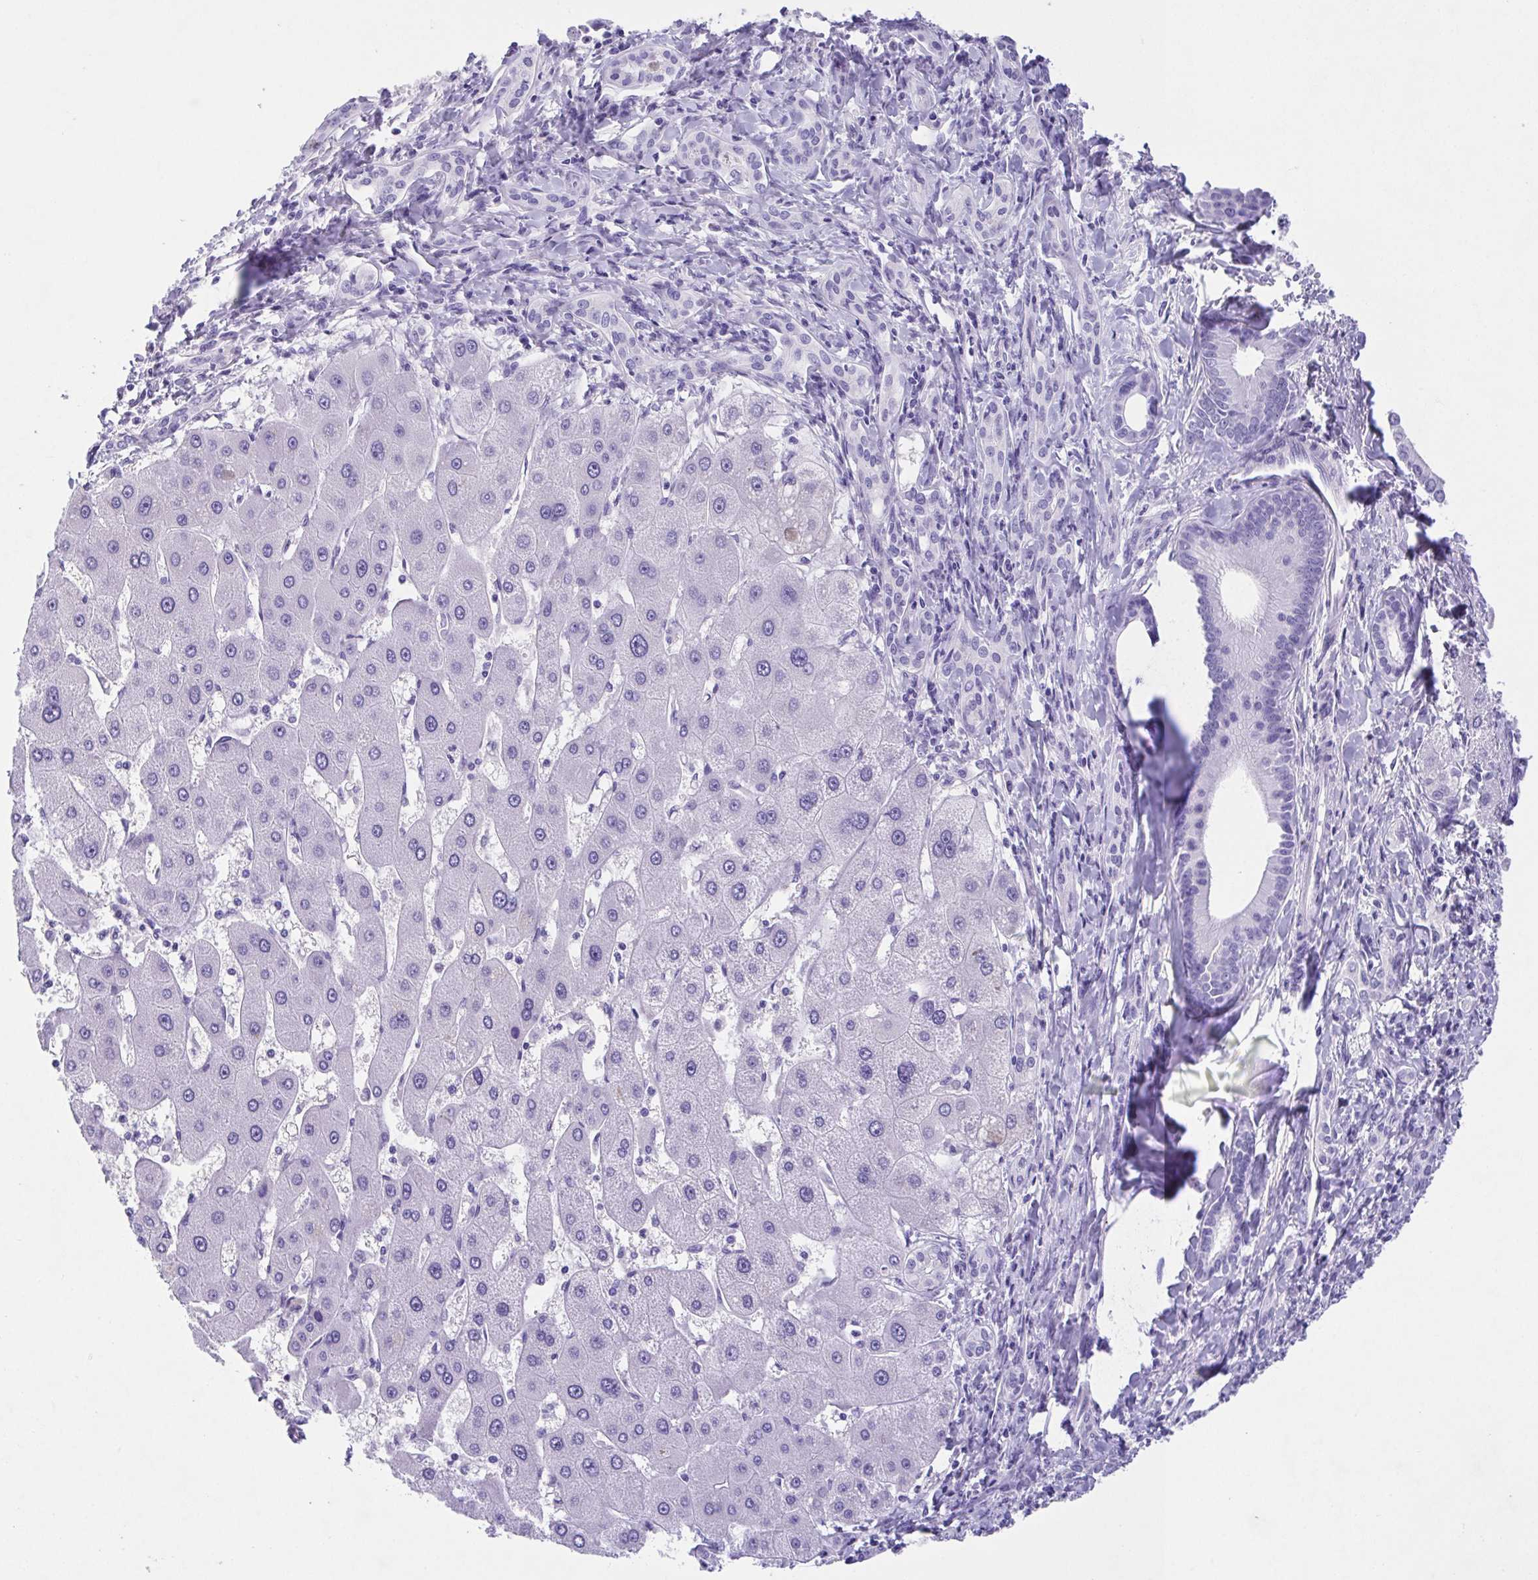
{"staining": {"intensity": "negative", "quantity": "none", "location": "none"}, "tissue": "liver cancer", "cell_type": "Tumor cells", "image_type": "cancer", "snomed": [{"axis": "morphology", "description": "Cholangiocarcinoma"}, {"axis": "topography", "description": "Liver"}], "caption": "Immunohistochemistry (IHC) image of neoplastic tissue: human liver cholangiocarcinoma stained with DAB (3,3'-diaminobenzidine) displays no significant protein expression in tumor cells.", "gene": "SPATA4", "patient": {"sex": "male", "age": 66}}